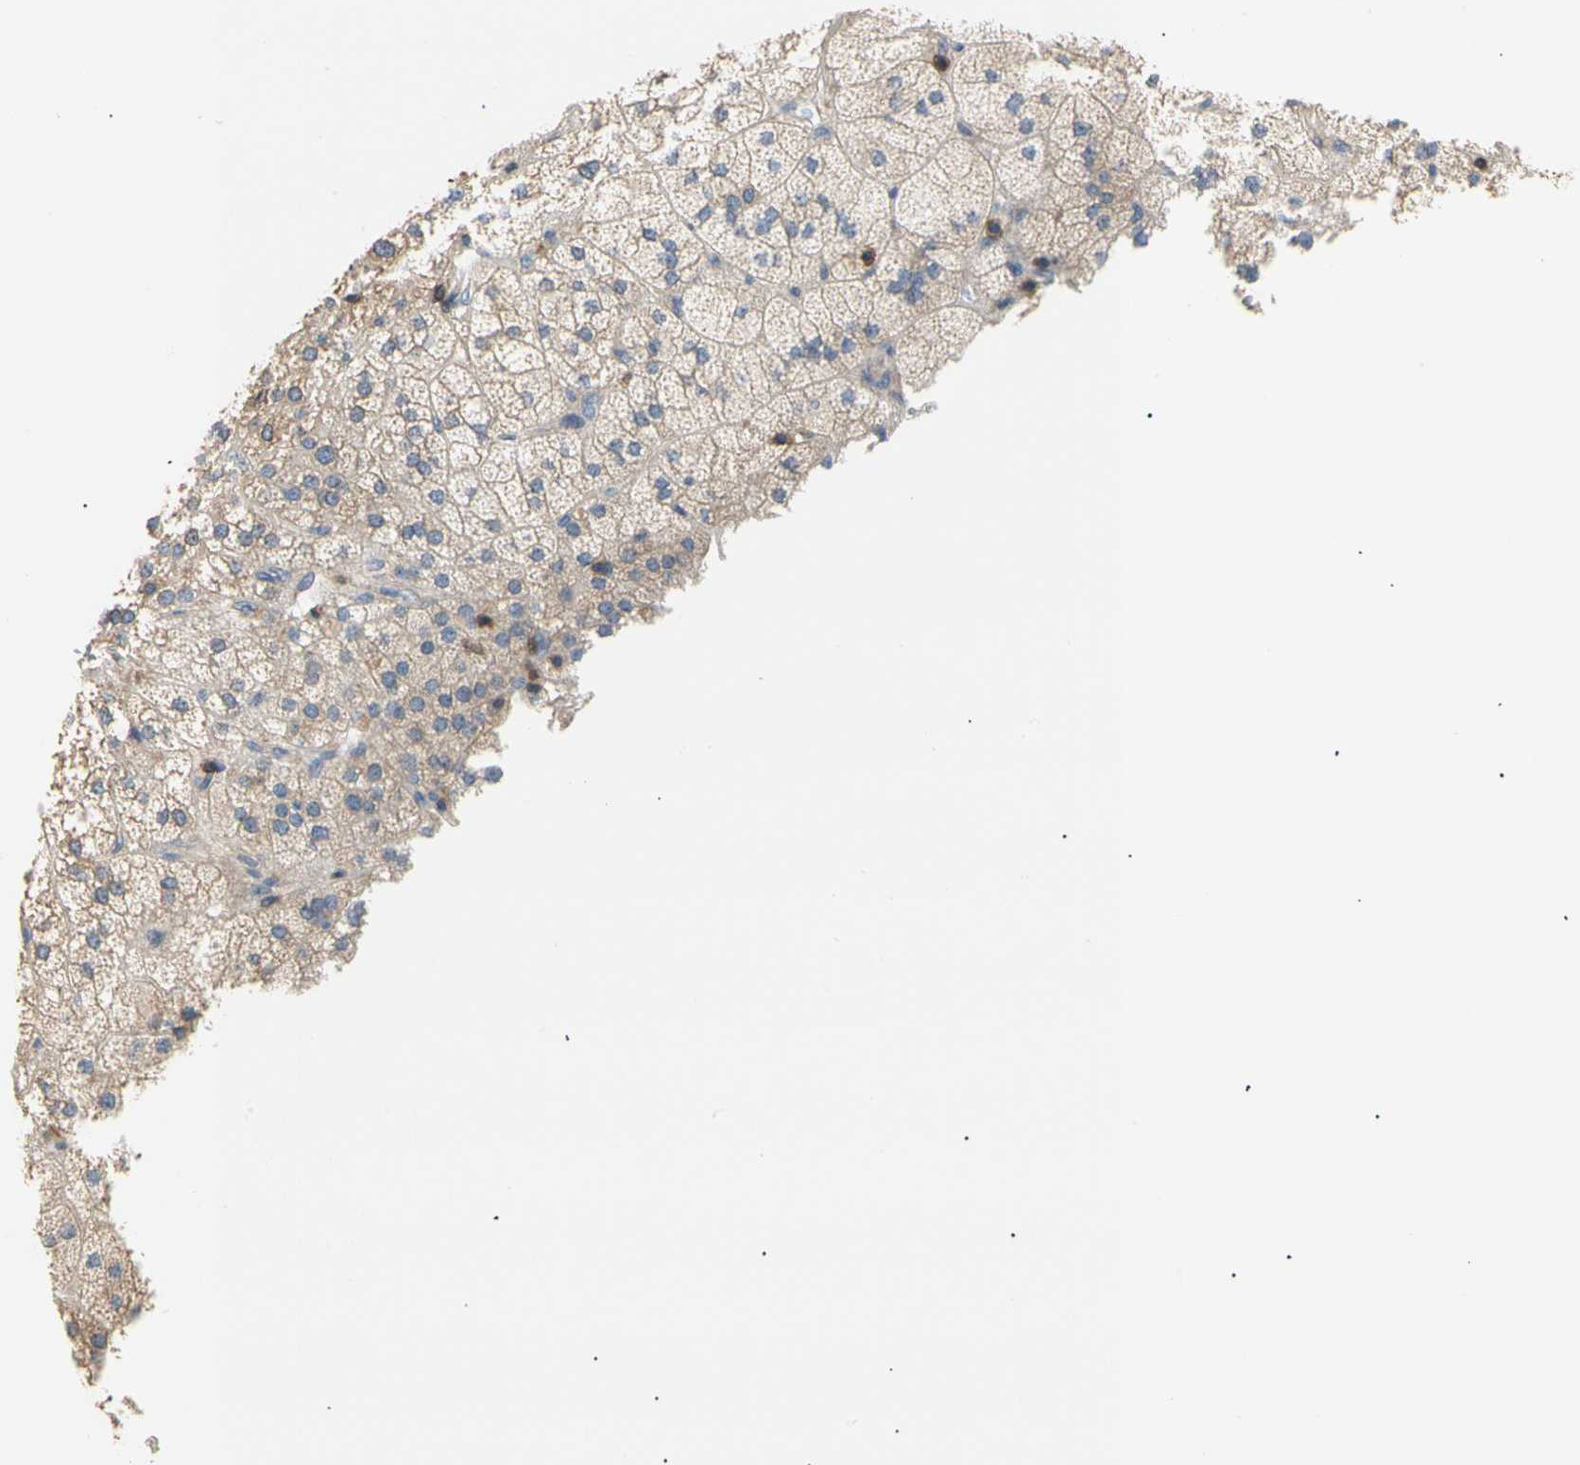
{"staining": {"intensity": "weak", "quantity": "<25%", "location": "cytoplasmic/membranous"}, "tissue": "adrenal gland", "cell_type": "Glandular cells", "image_type": "normal", "snomed": [{"axis": "morphology", "description": "Normal tissue, NOS"}, {"axis": "topography", "description": "Adrenal gland"}], "caption": "Immunohistochemical staining of benign human adrenal gland shows no significant expression in glandular cells.", "gene": "TNFRSF18", "patient": {"sex": "female", "age": 60}}